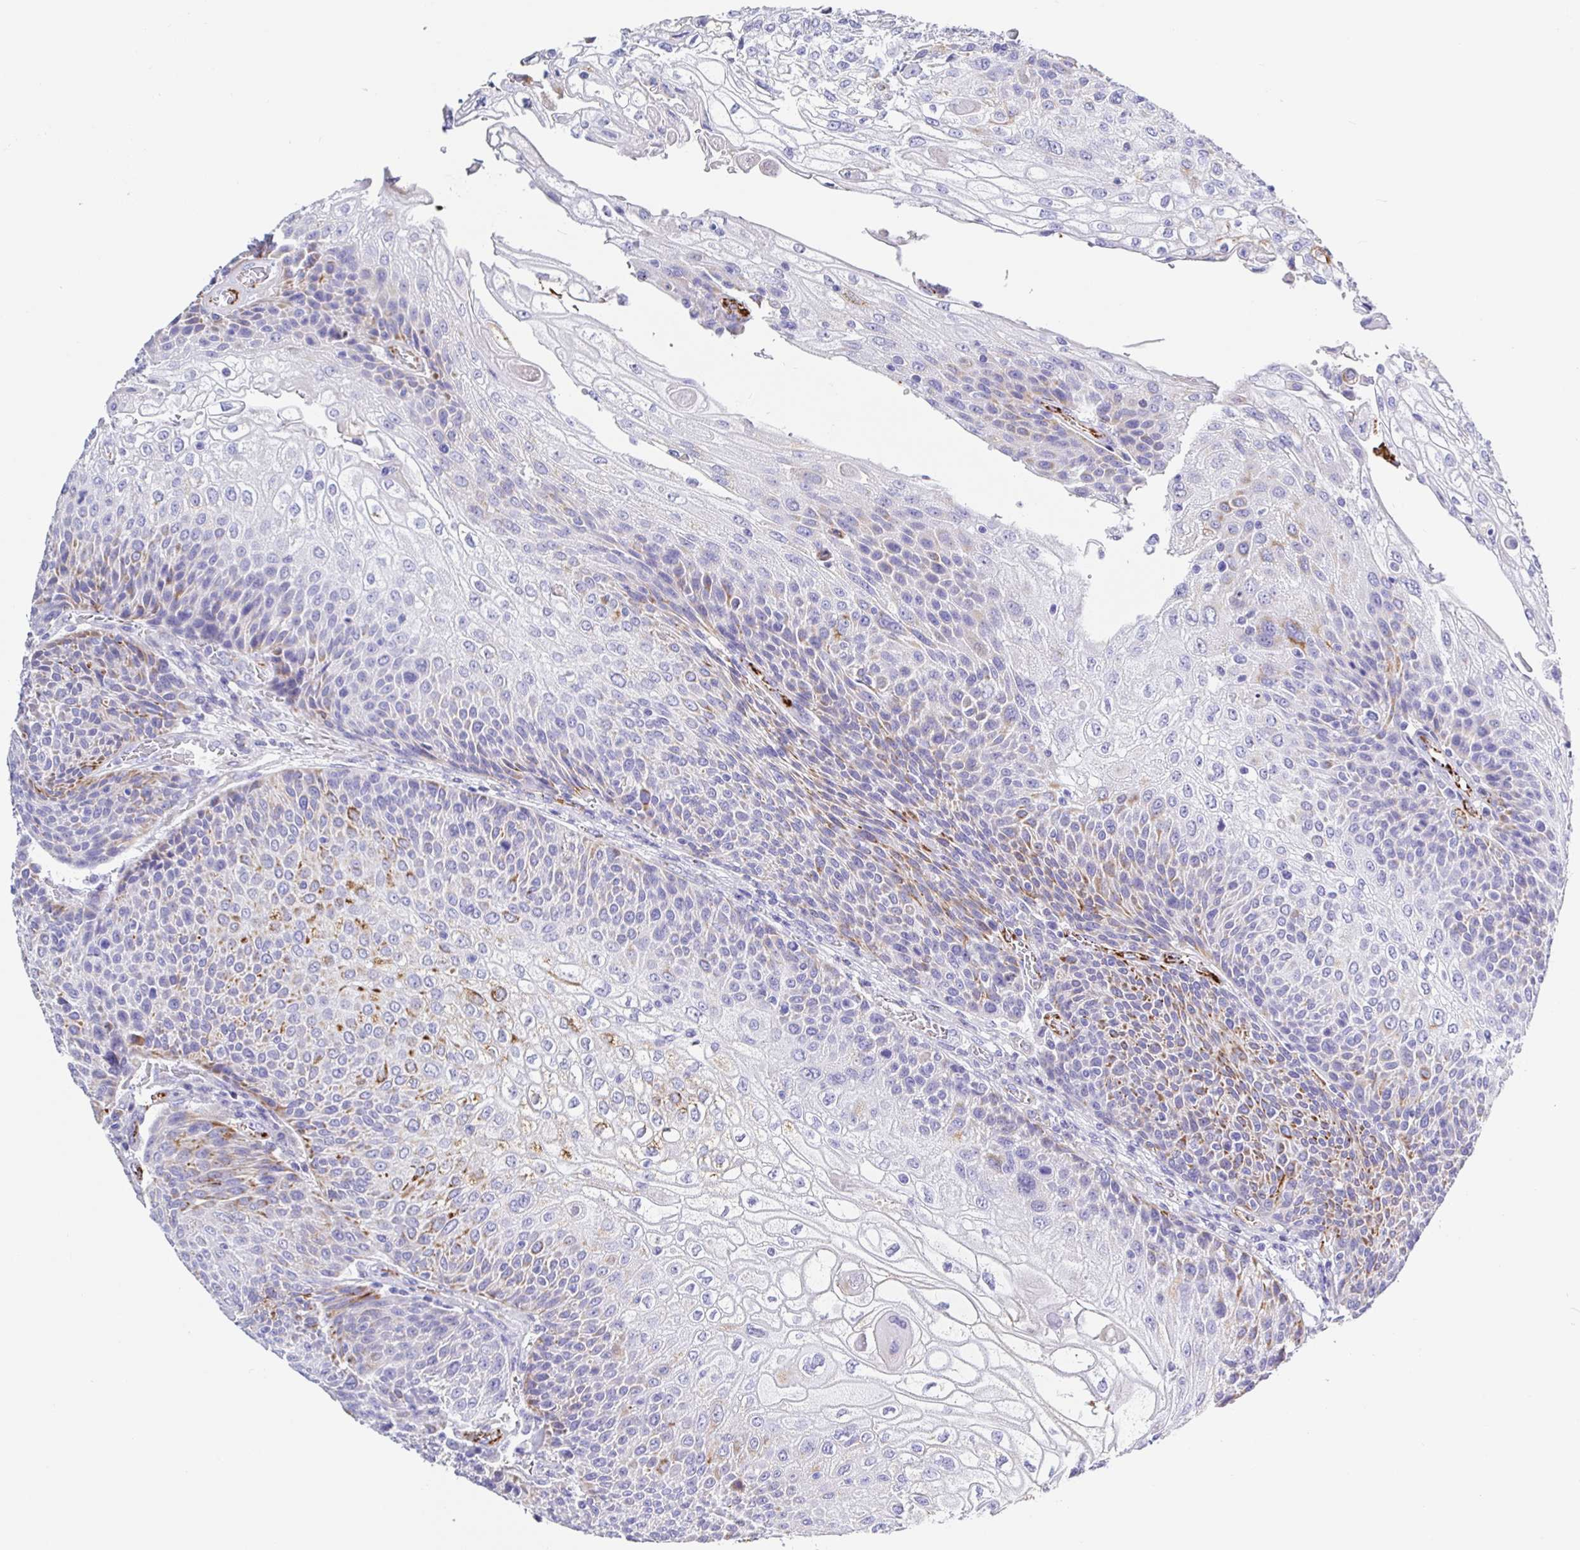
{"staining": {"intensity": "weak", "quantity": "<25%", "location": "cytoplasmic/membranous"}, "tissue": "urothelial cancer", "cell_type": "Tumor cells", "image_type": "cancer", "snomed": [{"axis": "morphology", "description": "Urothelial carcinoma, High grade"}, {"axis": "topography", "description": "Urinary bladder"}], "caption": "IHC photomicrograph of urothelial cancer stained for a protein (brown), which shows no staining in tumor cells.", "gene": "MAOA", "patient": {"sex": "female", "age": 70}}